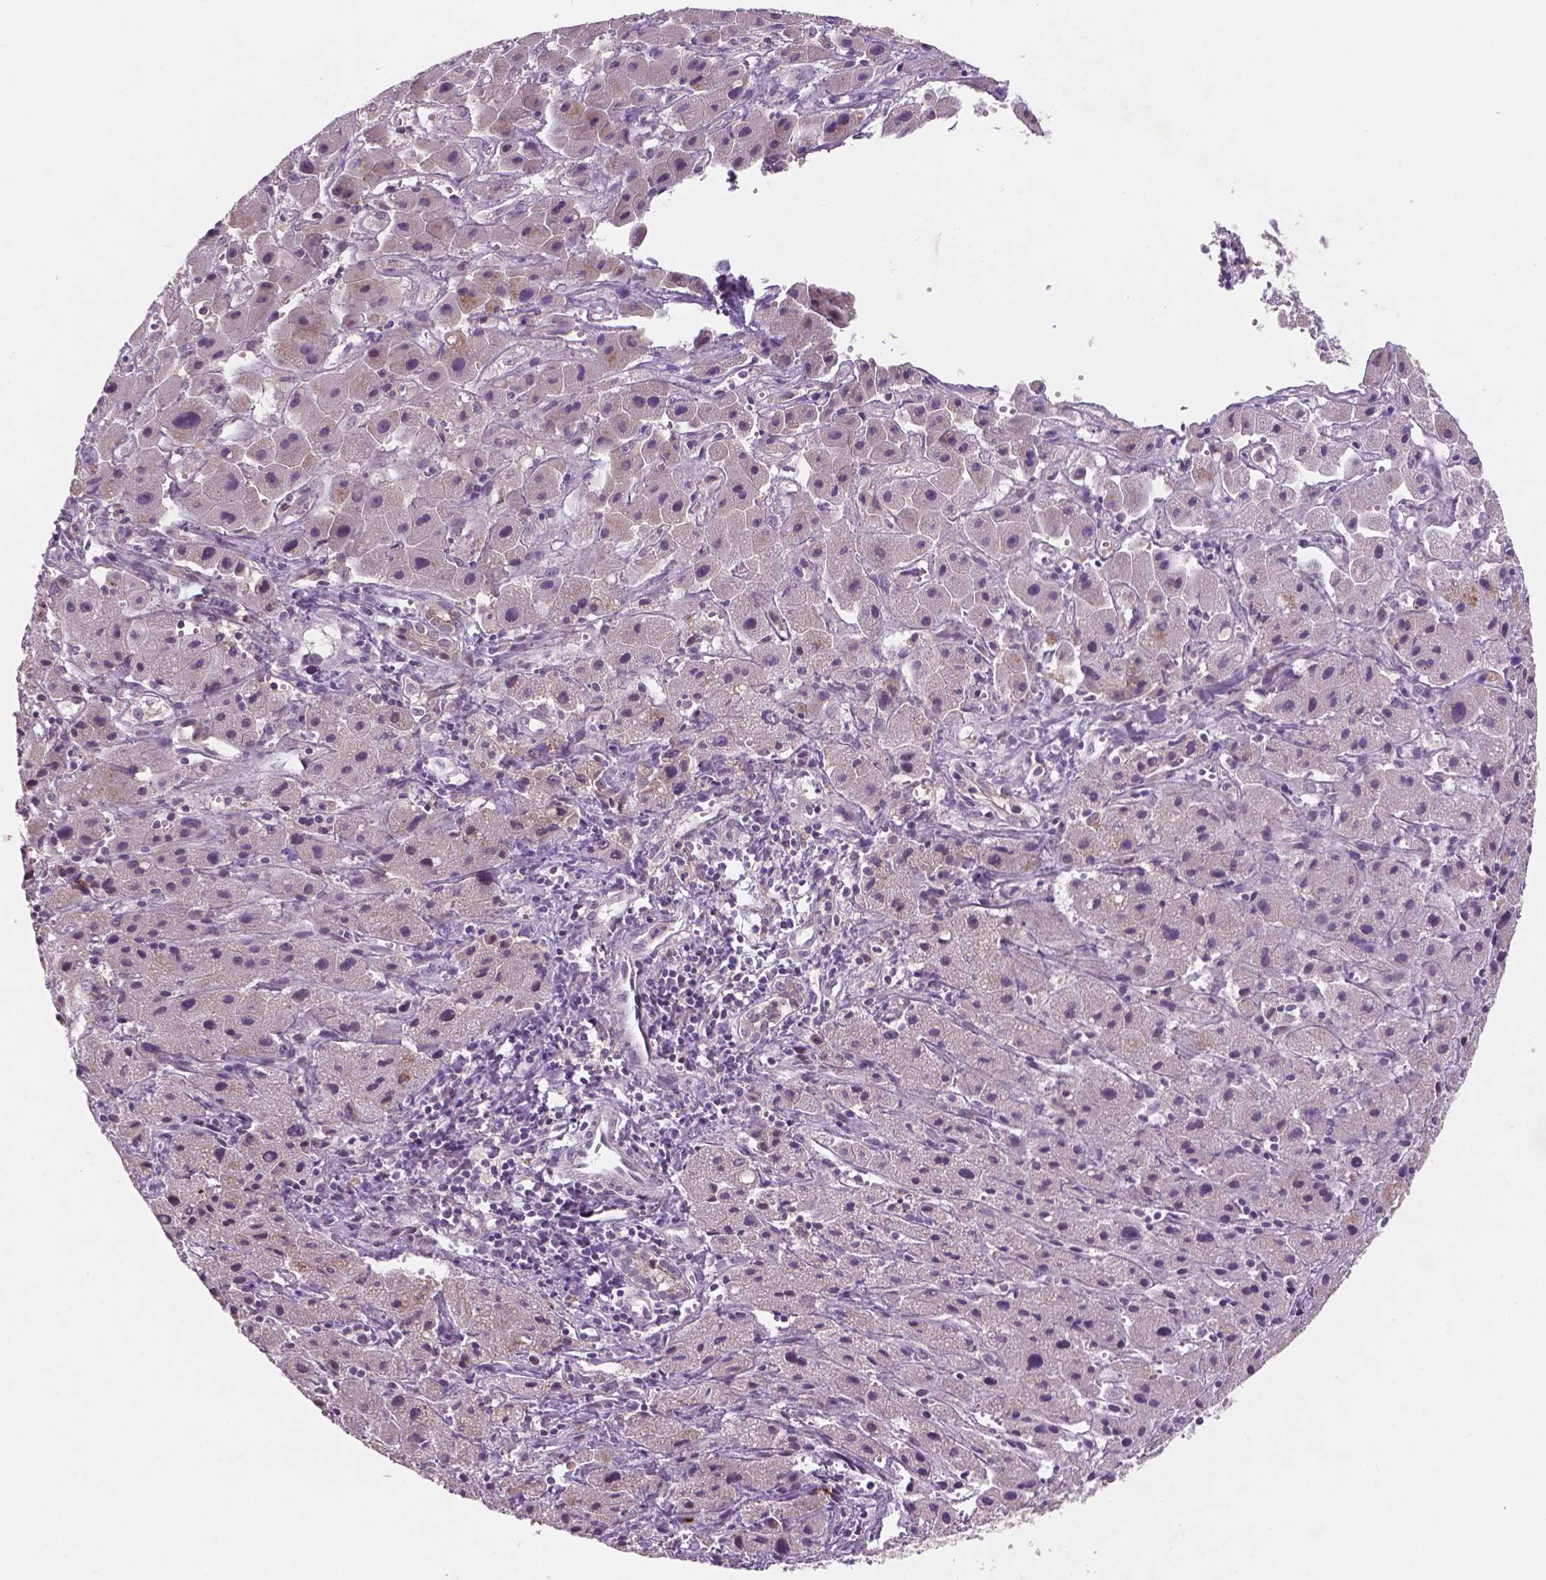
{"staining": {"intensity": "negative", "quantity": "none", "location": "none"}, "tissue": "liver cancer", "cell_type": "Tumor cells", "image_type": "cancer", "snomed": [{"axis": "morphology", "description": "Cholangiocarcinoma"}, {"axis": "topography", "description": "Liver"}], "caption": "Image shows no significant protein positivity in tumor cells of liver cancer.", "gene": "GXYLT2", "patient": {"sex": "female", "age": 61}}